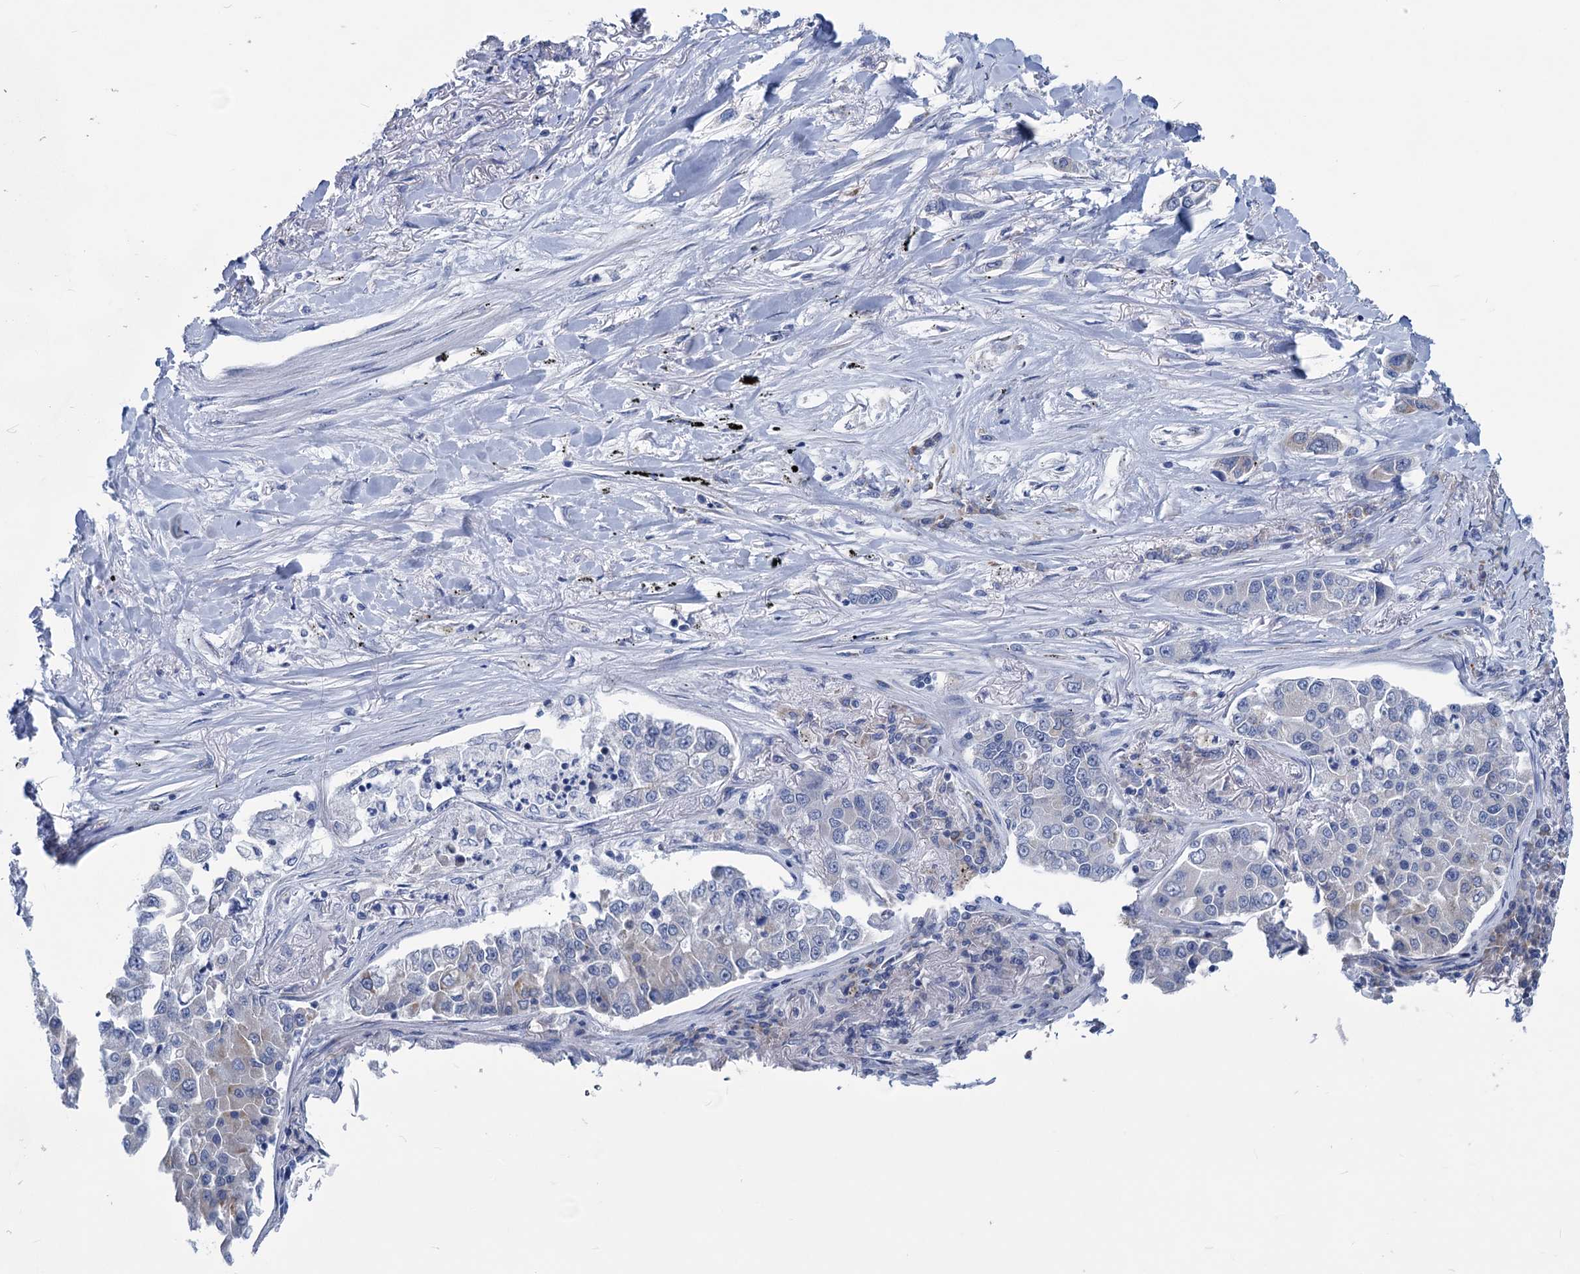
{"staining": {"intensity": "negative", "quantity": "none", "location": "none"}, "tissue": "lung cancer", "cell_type": "Tumor cells", "image_type": "cancer", "snomed": [{"axis": "morphology", "description": "Adenocarcinoma, NOS"}, {"axis": "topography", "description": "Lung"}], "caption": "This is an immunohistochemistry histopathology image of human adenocarcinoma (lung). There is no staining in tumor cells.", "gene": "NEU3", "patient": {"sex": "male", "age": 49}}